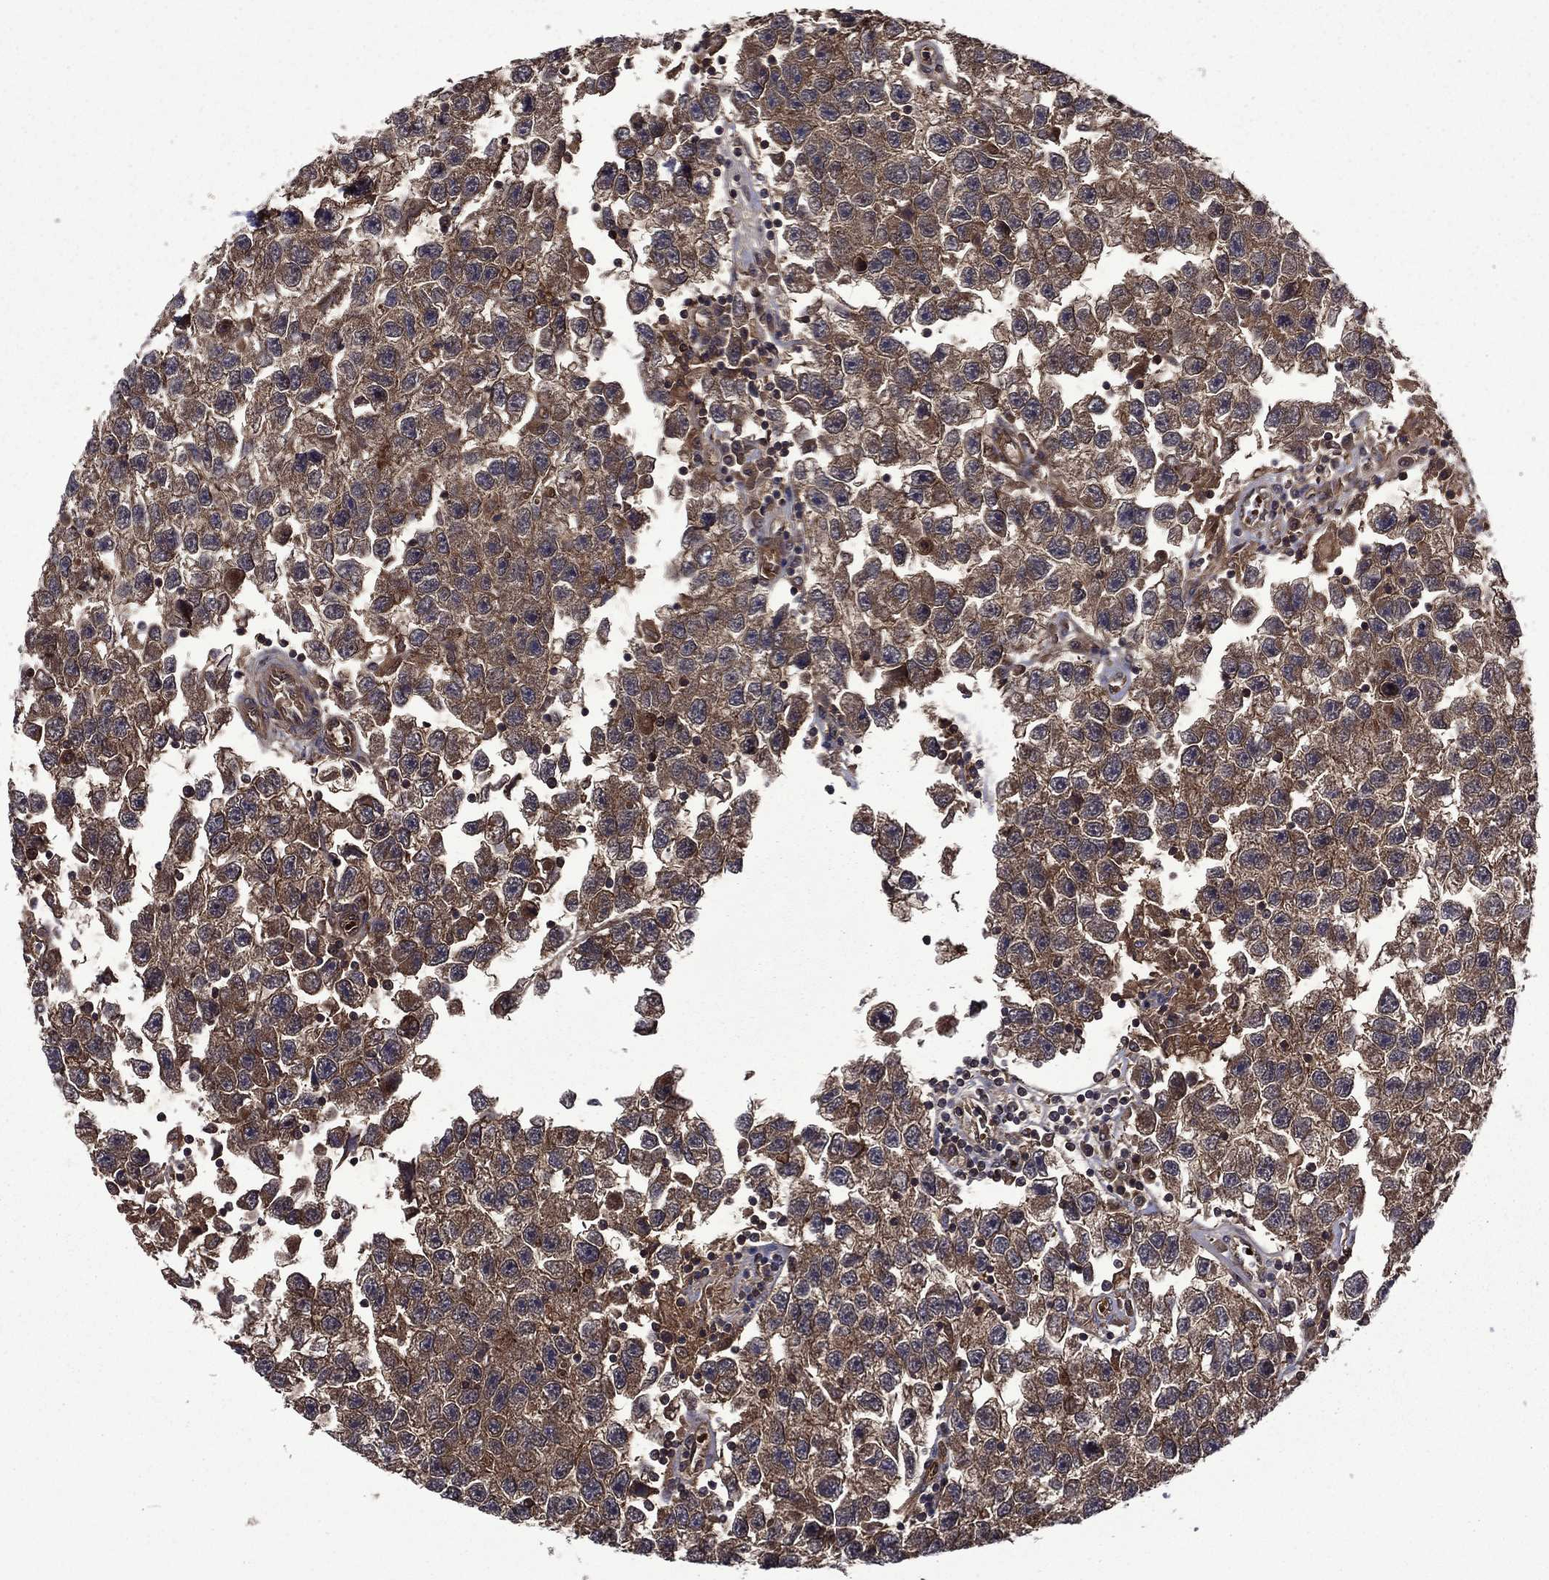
{"staining": {"intensity": "moderate", "quantity": ">75%", "location": "cytoplasmic/membranous"}, "tissue": "testis cancer", "cell_type": "Tumor cells", "image_type": "cancer", "snomed": [{"axis": "morphology", "description": "Seminoma, NOS"}, {"axis": "topography", "description": "Testis"}], "caption": "Testis cancer (seminoma) was stained to show a protein in brown. There is medium levels of moderate cytoplasmic/membranous positivity in approximately >75% of tumor cells.", "gene": "PLPP3", "patient": {"sex": "male", "age": 26}}